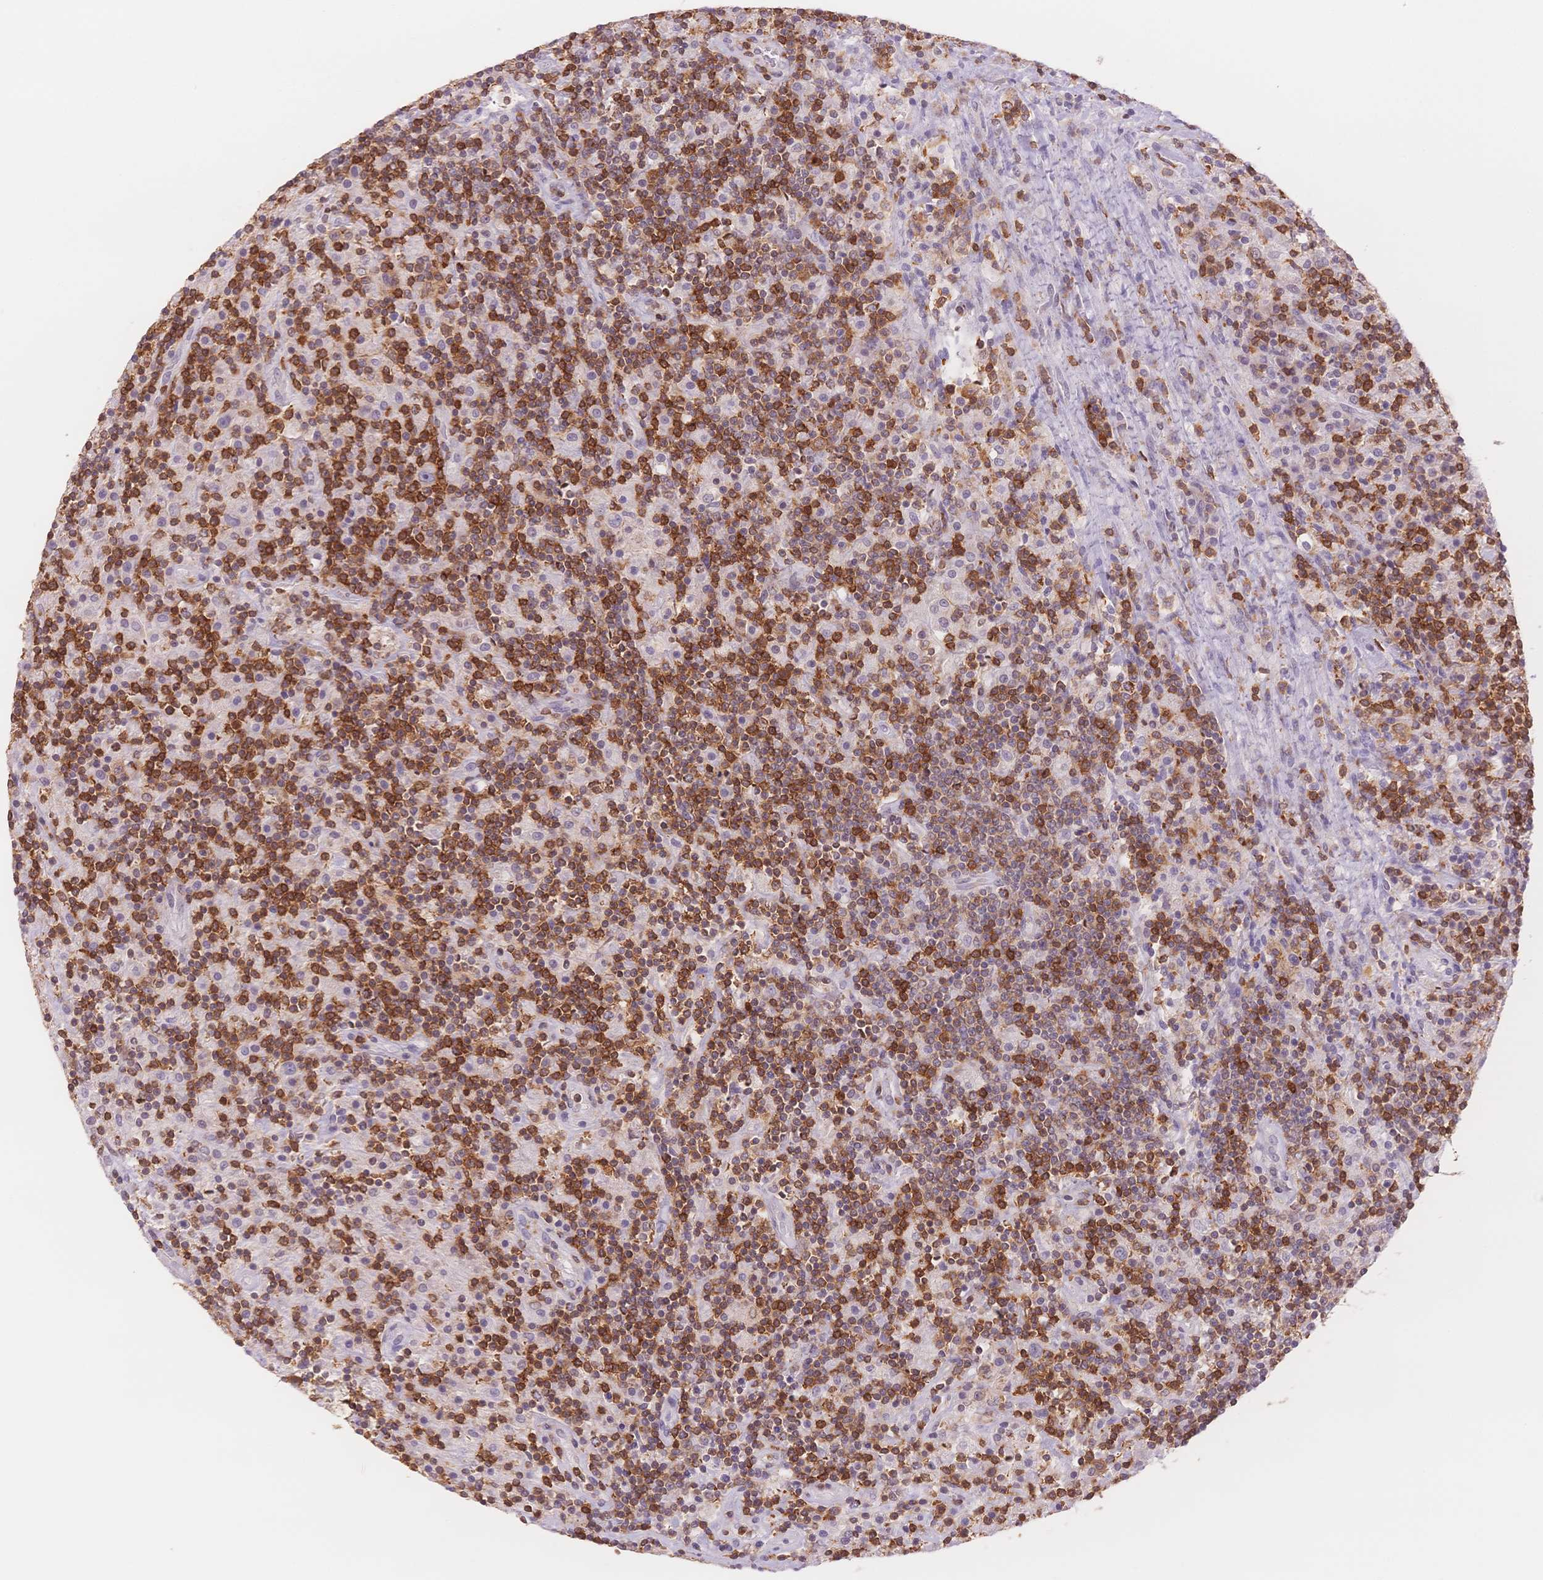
{"staining": {"intensity": "negative", "quantity": "none", "location": "none"}, "tissue": "lymphoma", "cell_type": "Tumor cells", "image_type": "cancer", "snomed": [{"axis": "morphology", "description": "Hodgkin's disease, NOS"}, {"axis": "topography", "description": "Lymph node"}], "caption": "Immunohistochemistry photomicrograph of Hodgkin's disease stained for a protein (brown), which demonstrates no positivity in tumor cells. The staining is performed using DAB brown chromogen with nuclei counter-stained in using hematoxylin.", "gene": "STK39", "patient": {"sex": "male", "age": 70}}